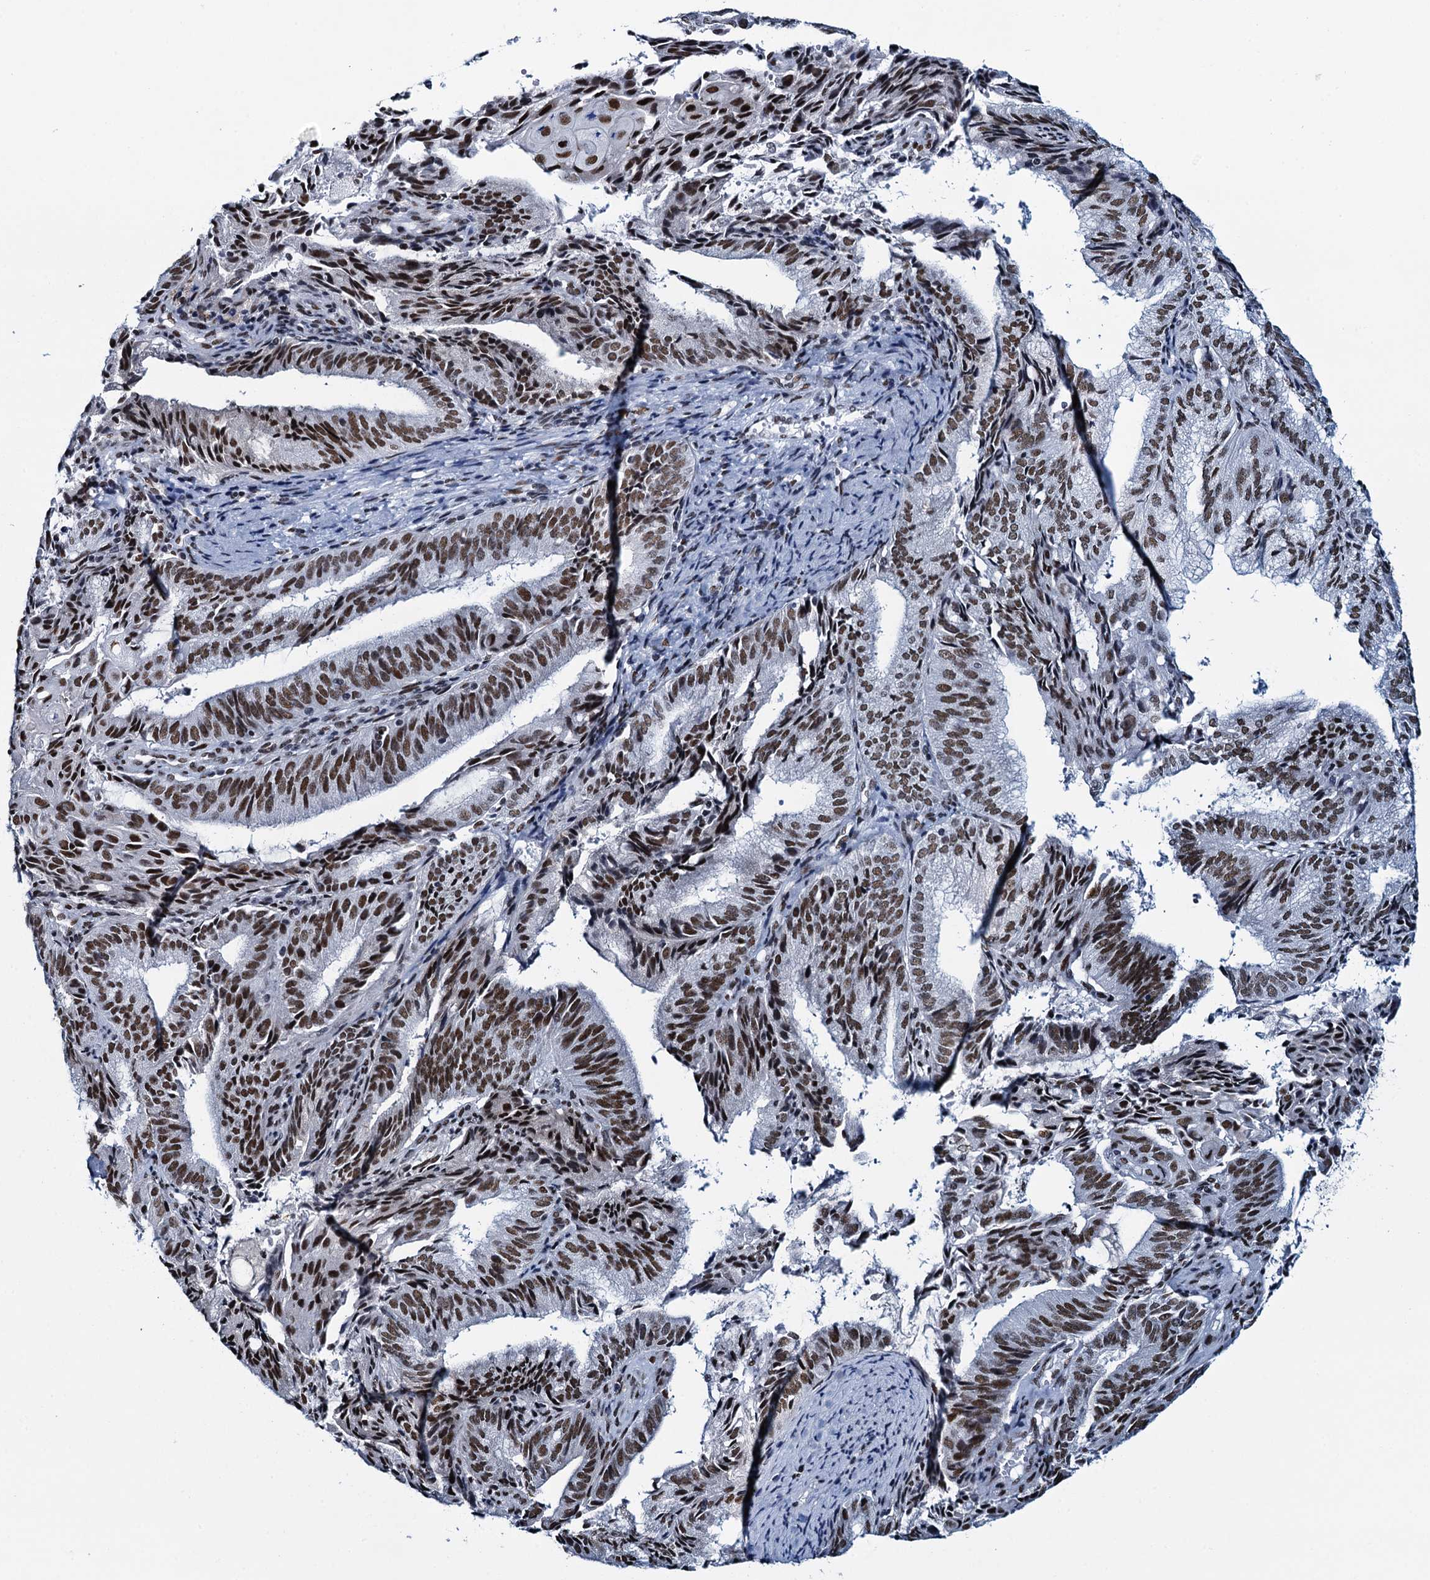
{"staining": {"intensity": "moderate", "quantity": ">75%", "location": "nuclear"}, "tissue": "endometrial cancer", "cell_type": "Tumor cells", "image_type": "cancer", "snomed": [{"axis": "morphology", "description": "Adenocarcinoma, NOS"}, {"axis": "topography", "description": "Endometrium"}], "caption": "Immunohistochemistry of human endometrial adenocarcinoma displays medium levels of moderate nuclear staining in approximately >75% of tumor cells. The staining was performed using DAB (3,3'-diaminobenzidine) to visualize the protein expression in brown, while the nuclei were stained in blue with hematoxylin (Magnification: 20x).", "gene": "HNRNPUL2", "patient": {"sex": "female", "age": 49}}